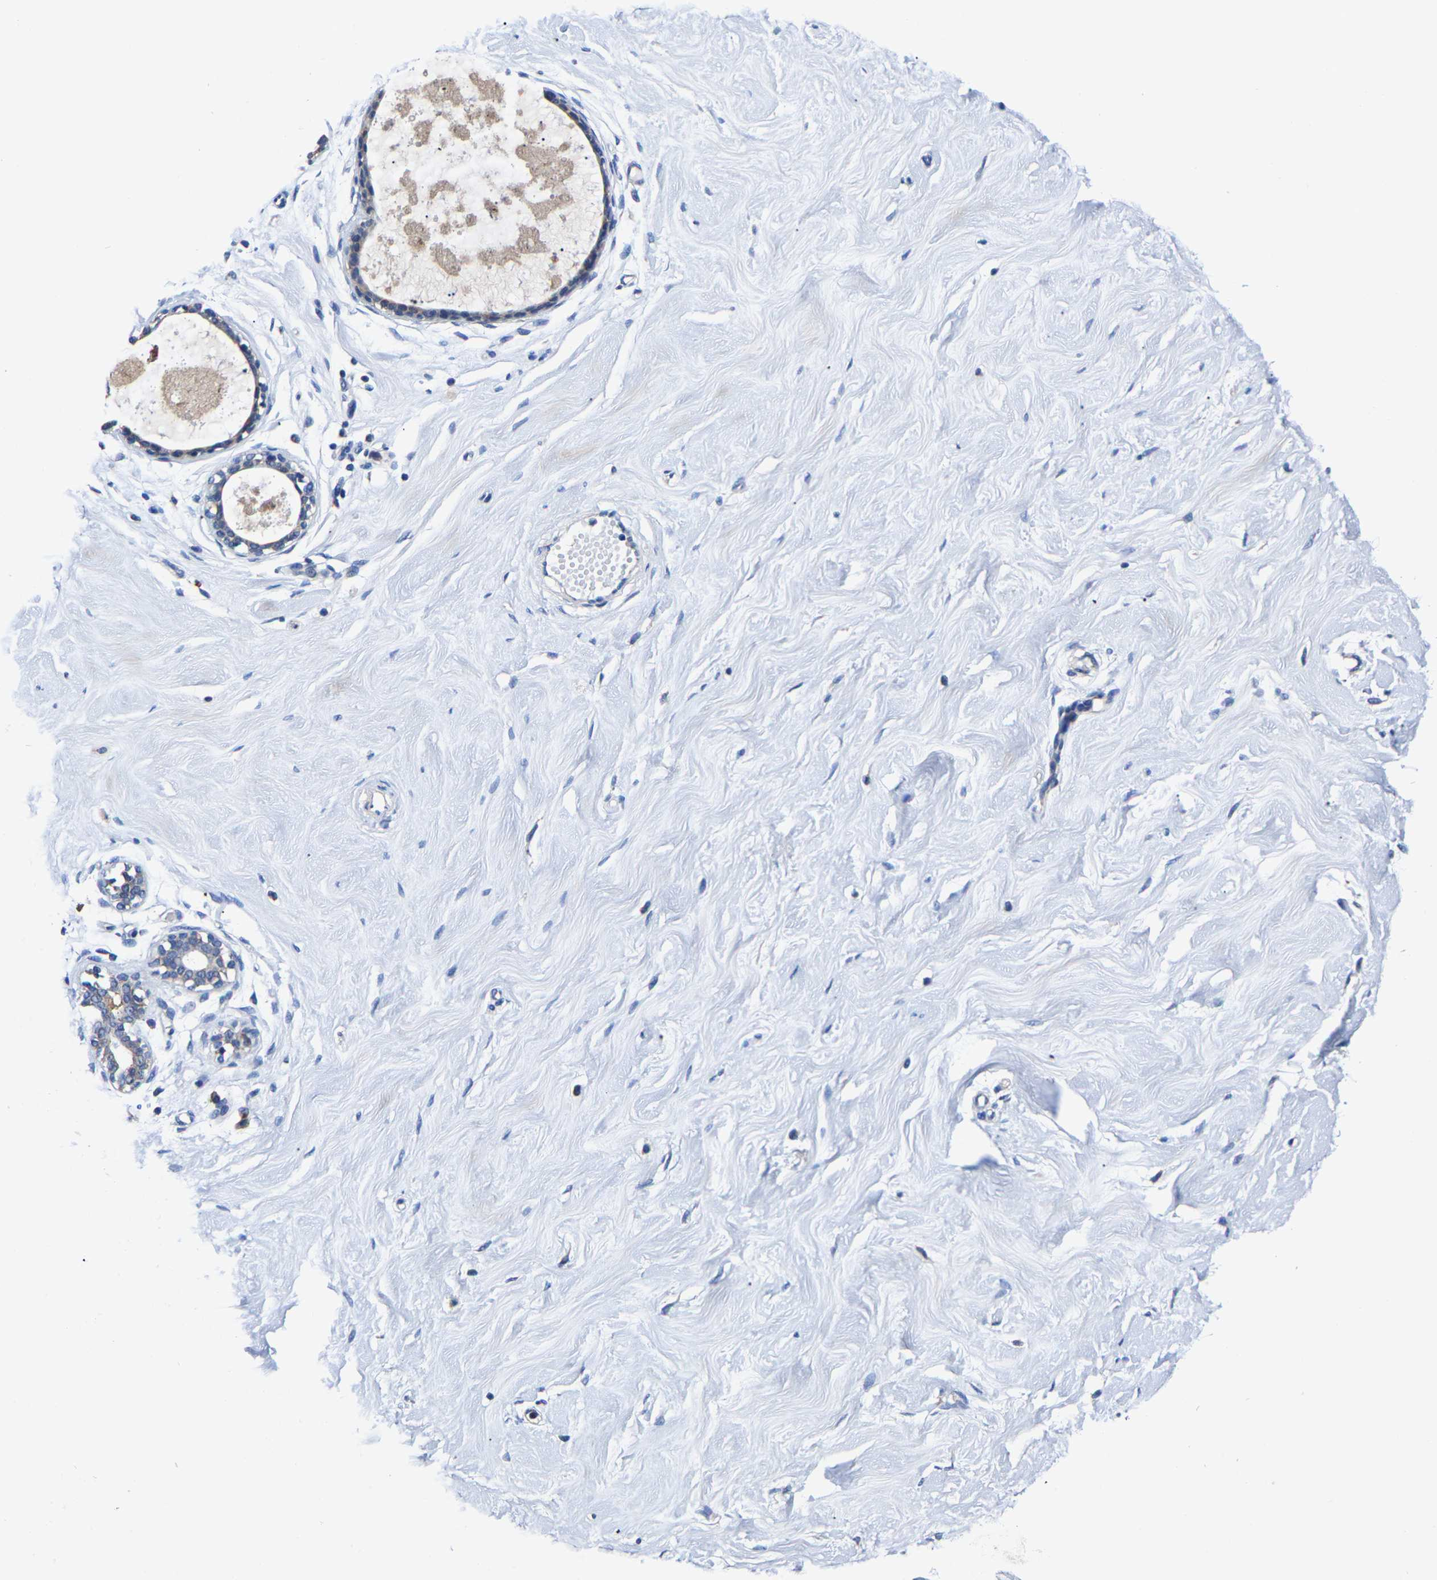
{"staining": {"intensity": "negative", "quantity": "none", "location": "none"}, "tissue": "breast", "cell_type": "Adipocytes", "image_type": "normal", "snomed": [{"axis": "morphology", "description": "Normal tissue, NOS"}, {"axis": "topography", "description": "Breast"}], "caption": "The photomicrograph displays no staining of adipocytes in normal breast. (DAB (3,3'-diaminobenzidine) IHC visualized using brightfield microscopy, high magnification).", "gene": "SRPK2", "patient": {"sex": "female", "age": 23}}